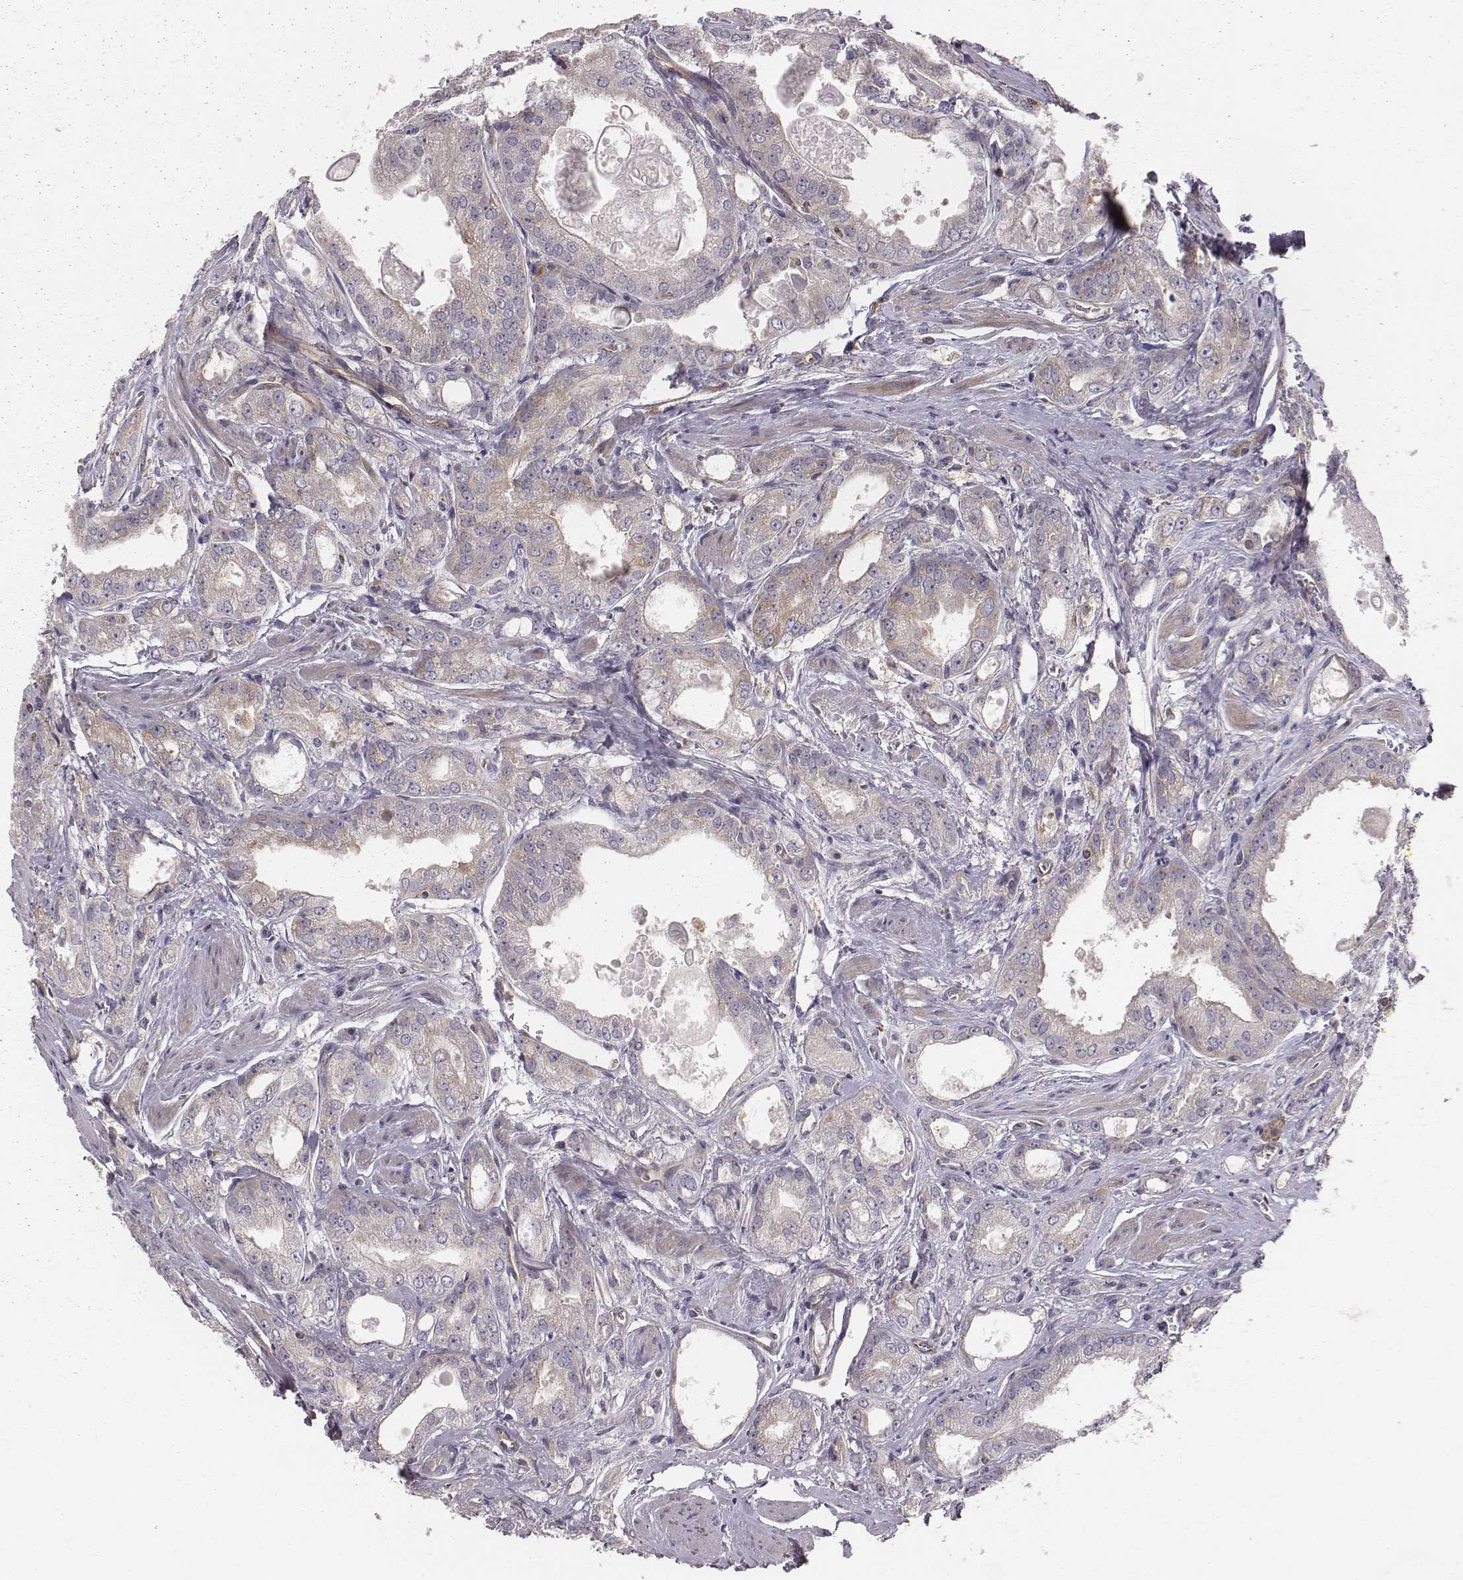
{"staining": {"intensity": "moderate", "quantity": "25%-75%", "location": "cytoplasmic/membranous"}, "tissue": "prostate cancer", "cell_type": "Tumor cells", "image_type": "cancer", "snomed": [{"axis": "morphology", "description": "Adenocarcinoma, NOS"}, {"axis": "morphology", "description": "Adenocarcinoma, High grade"}, {"axis": "topography", "description": "Prostate"}], "caption": "Immunohistochemistry image of adenocarcinoma (prostate) stained for a protein (brown), which demonstrates medium levels of moderate cytoplasmic/membranous positivity in about 25%-75% of tumor cells.", "gene": "CAD", "patient": {"sex": "male", "age": 70}}